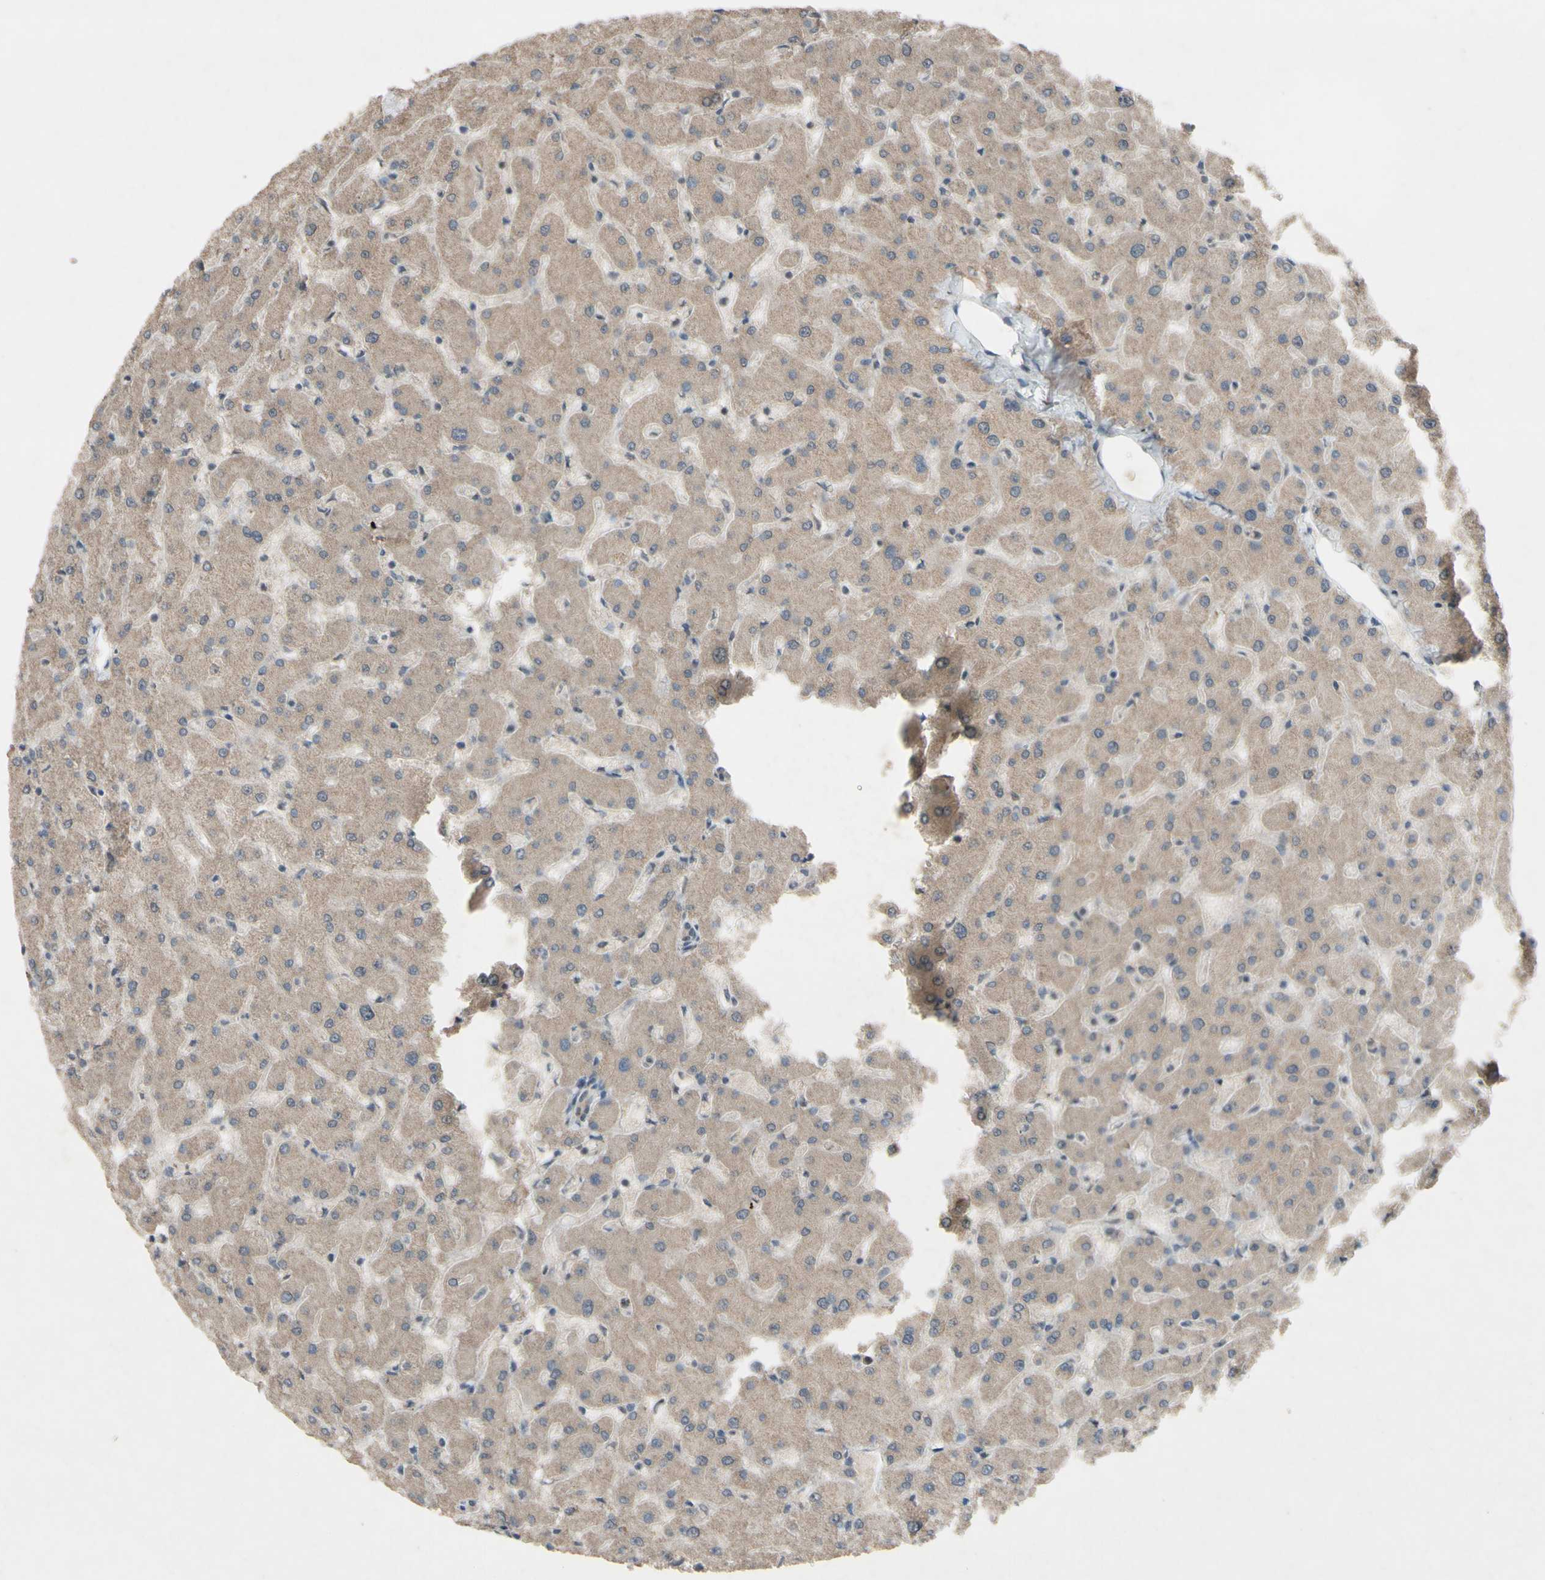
{"staining": {"intensity": "weak", "quantity": ">75%", "location": "cytoplasmic/membranous"}, "tissue": "liver", "cell_type": "Cholangiocytes", "image_type": "normal", "snomed": [{"axis": "morphology", "description": "Normal tissue, NOS"}, {"axis": "topography", "description": "Liver"}], "caption": "This is an image of immunohistochemistry (IHC) staining of normal liver, which shows weak positivity in the cytoplasmic/membranous of cholangiocytes.", "gene": "CDCP1", "patient": {"sex": "female", "age": 63}}